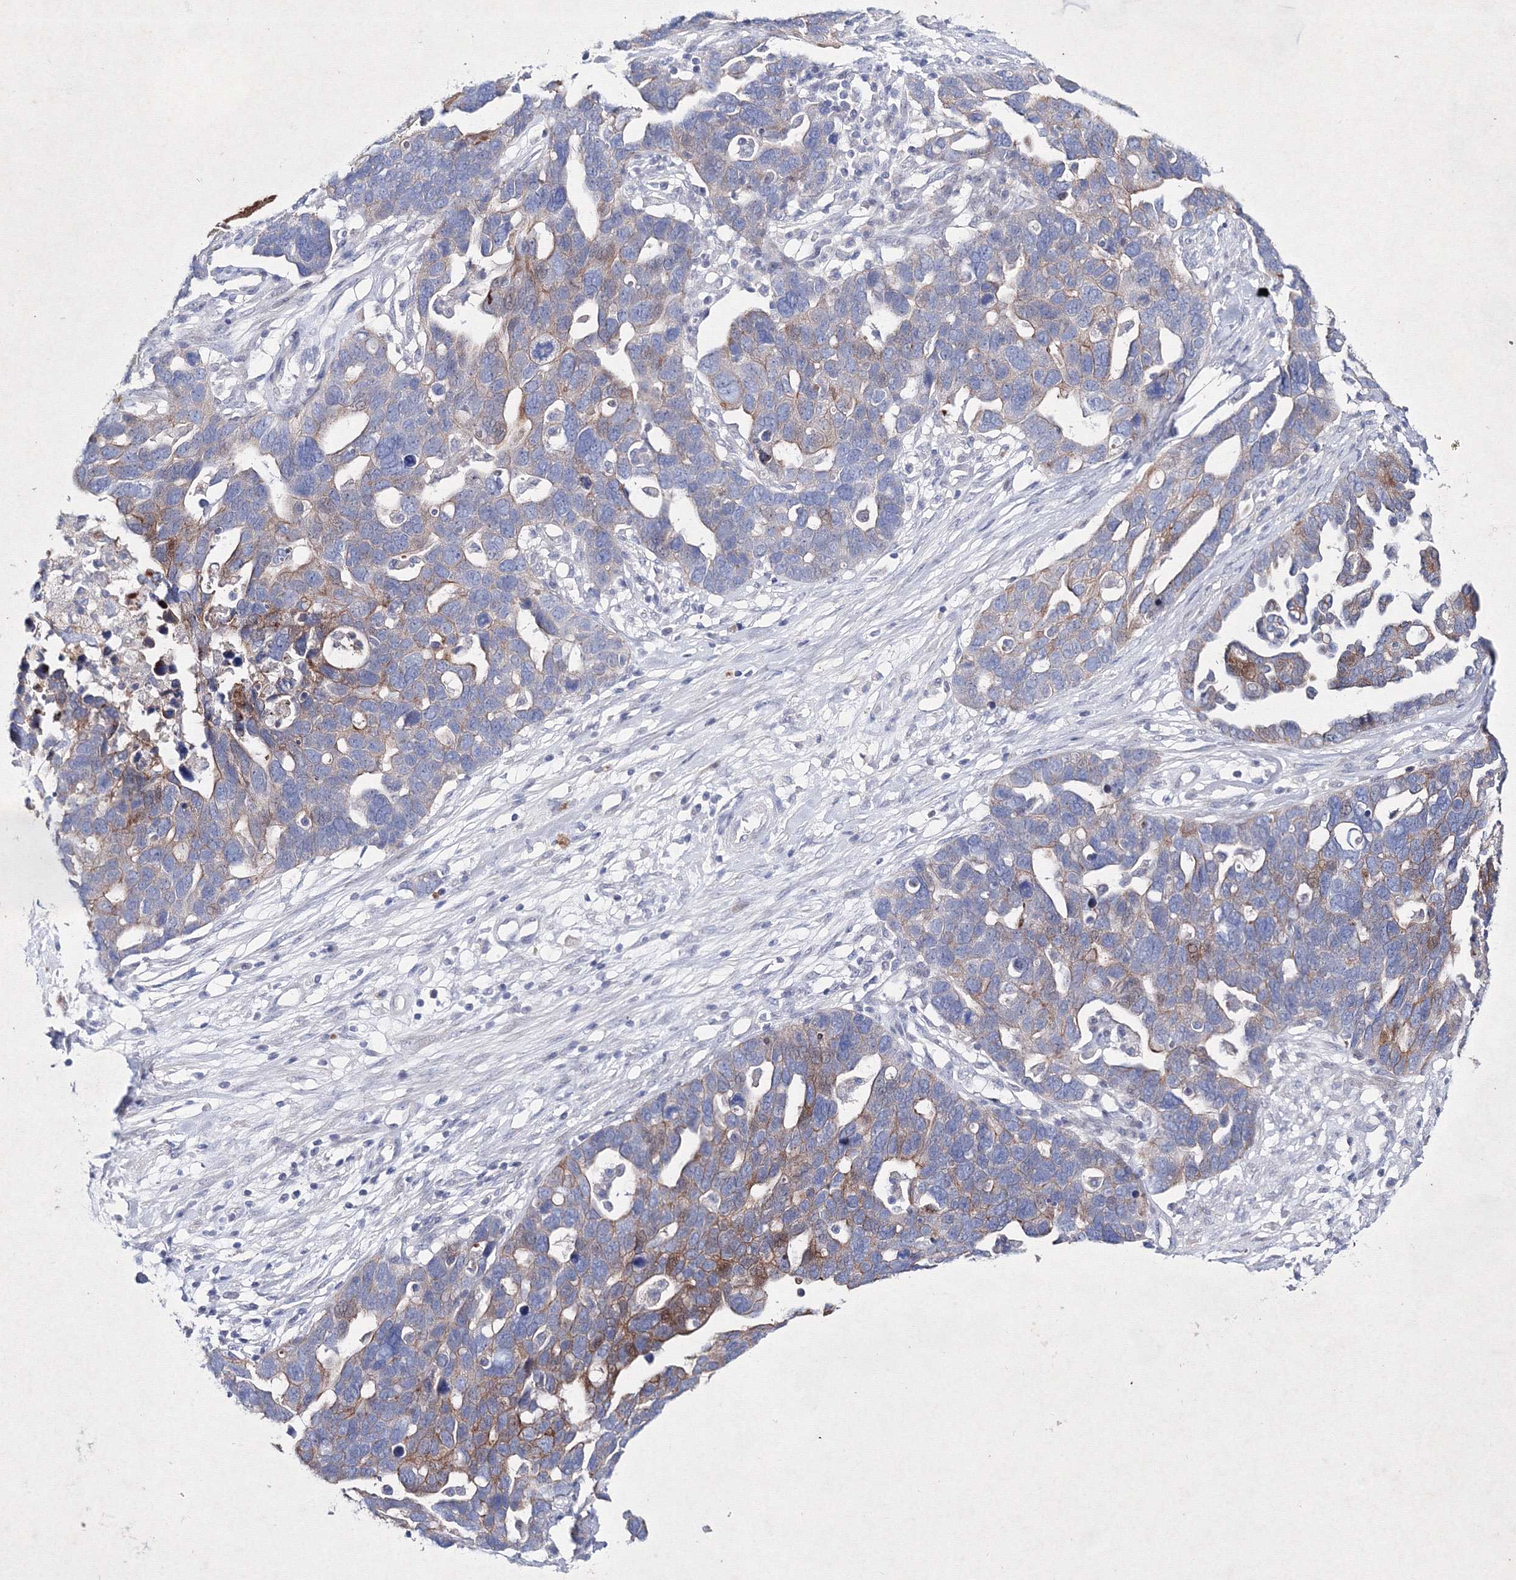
{"staining": {"intensity": "strong", "quantity": "<25%", "location": "cytoplasmic/membranous"}, "tissue": "ovarian cancer", "cell_type": "Tumor cells", "image_type": "cancer", "snomed": [{"axis": "morphology", "description": "Cystadenocarcinoma, serous, NOS"}, {"axis": "topography", "description": "Ovary"}], "caption": "Strong cytoplasmic/membranous positivity for a protein is seen in approximately <25% of tumor cells of ovarian serous cystadenocarcinoma using immunohistochemistry.", "gene": "SMIM29", "patient": {"sex": "female", "age": 54}}